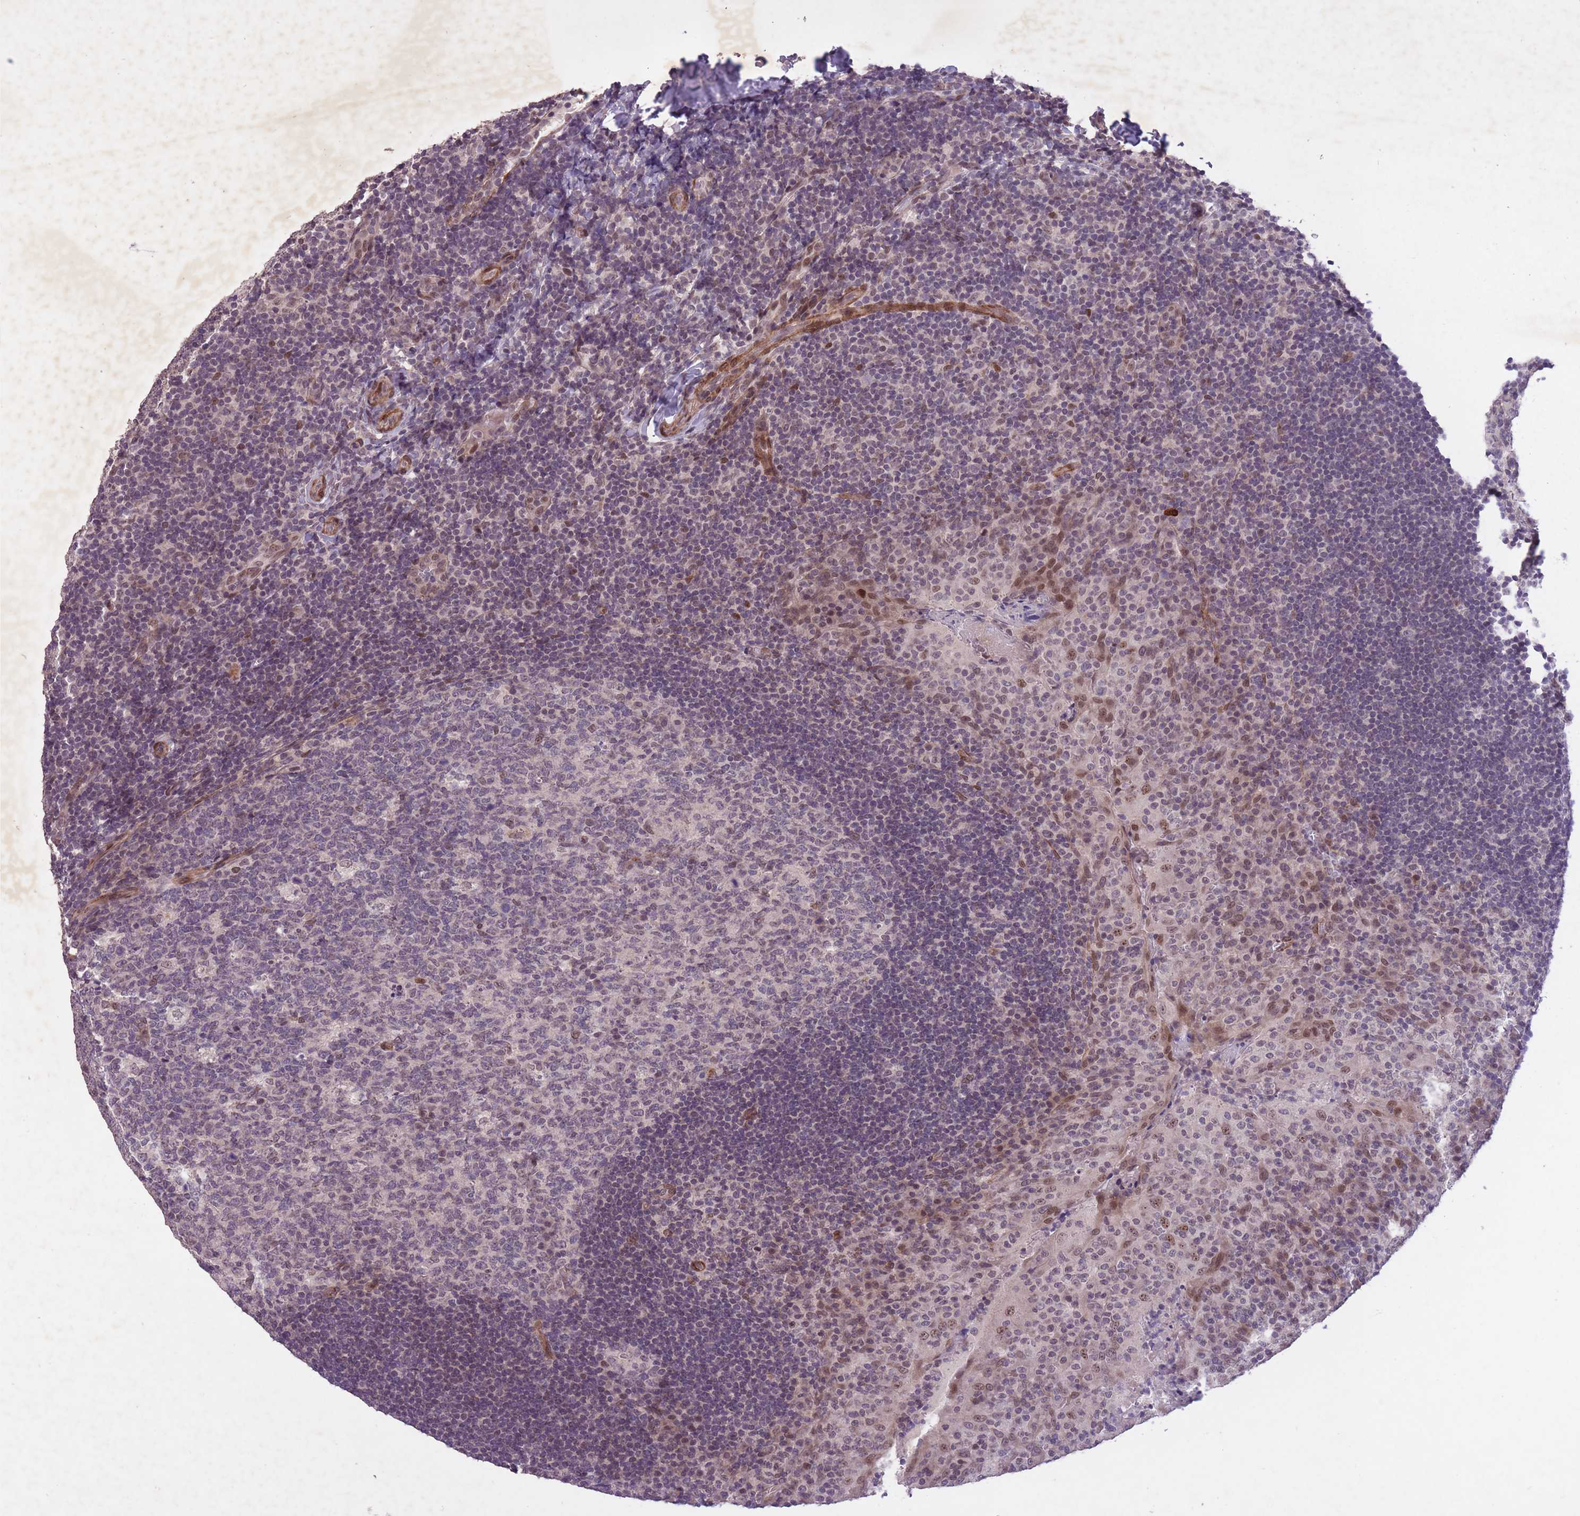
{"staining": {"intensity": "moderate", "quantity": "<25%", "location": "nuclear"}, "tissue": "tonsil", "cell_type": "Germinal center cells", "image_type": "normal", "snomed": [{"axis": "morphology", "description": "Normal tissue, NOS"}, {"axis": "topography", "description": "Tonsil"}], "caption": "Normal tonsil displays moderate nuclear positivity in approximately <25% of germinal center cells (DAB (3,3'-diaminobenzidine) = brown stain, brightfield microscopy at high magnification)..", "gene": "CBX6", "patient": {"sex": "male", "age": 17}}